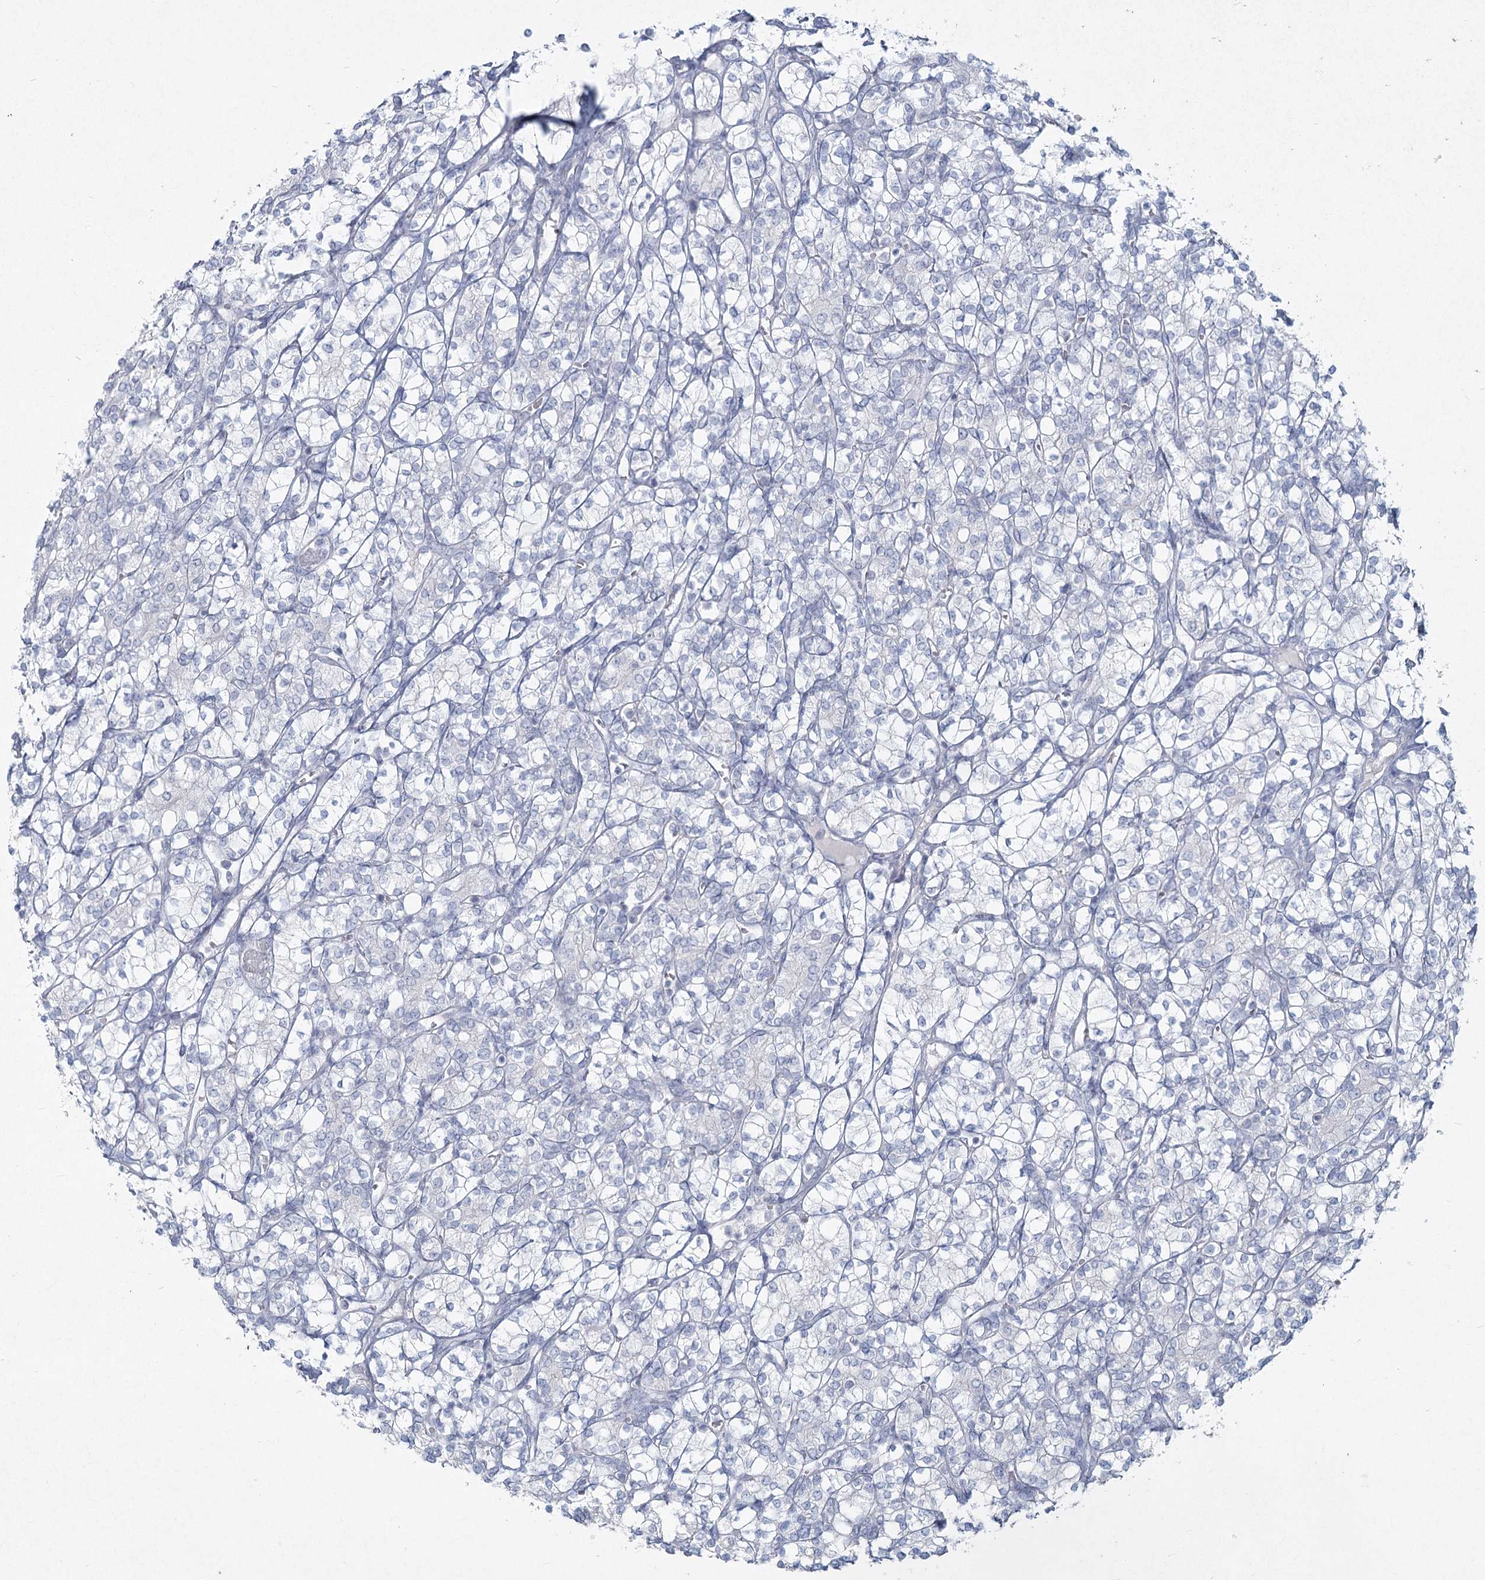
{"staining": {"intensity": "negative", "quantity": "none", "location": "none"}, "tissue": "renal cancer", "cell_type": "Tumor cells", "image_type": "cancer", "snomed": [{"axis": "morphology", "description": "Adenocarcinoma, NOS"}, {"axis": "topography", "description": "Kidney"}], "caption": "Renal cancer was stained to show a protein in brown. There is no significant positivity in tumor cells.", "gene": "LRP2BP", "patient": {"sex": "male", "age": 77}}